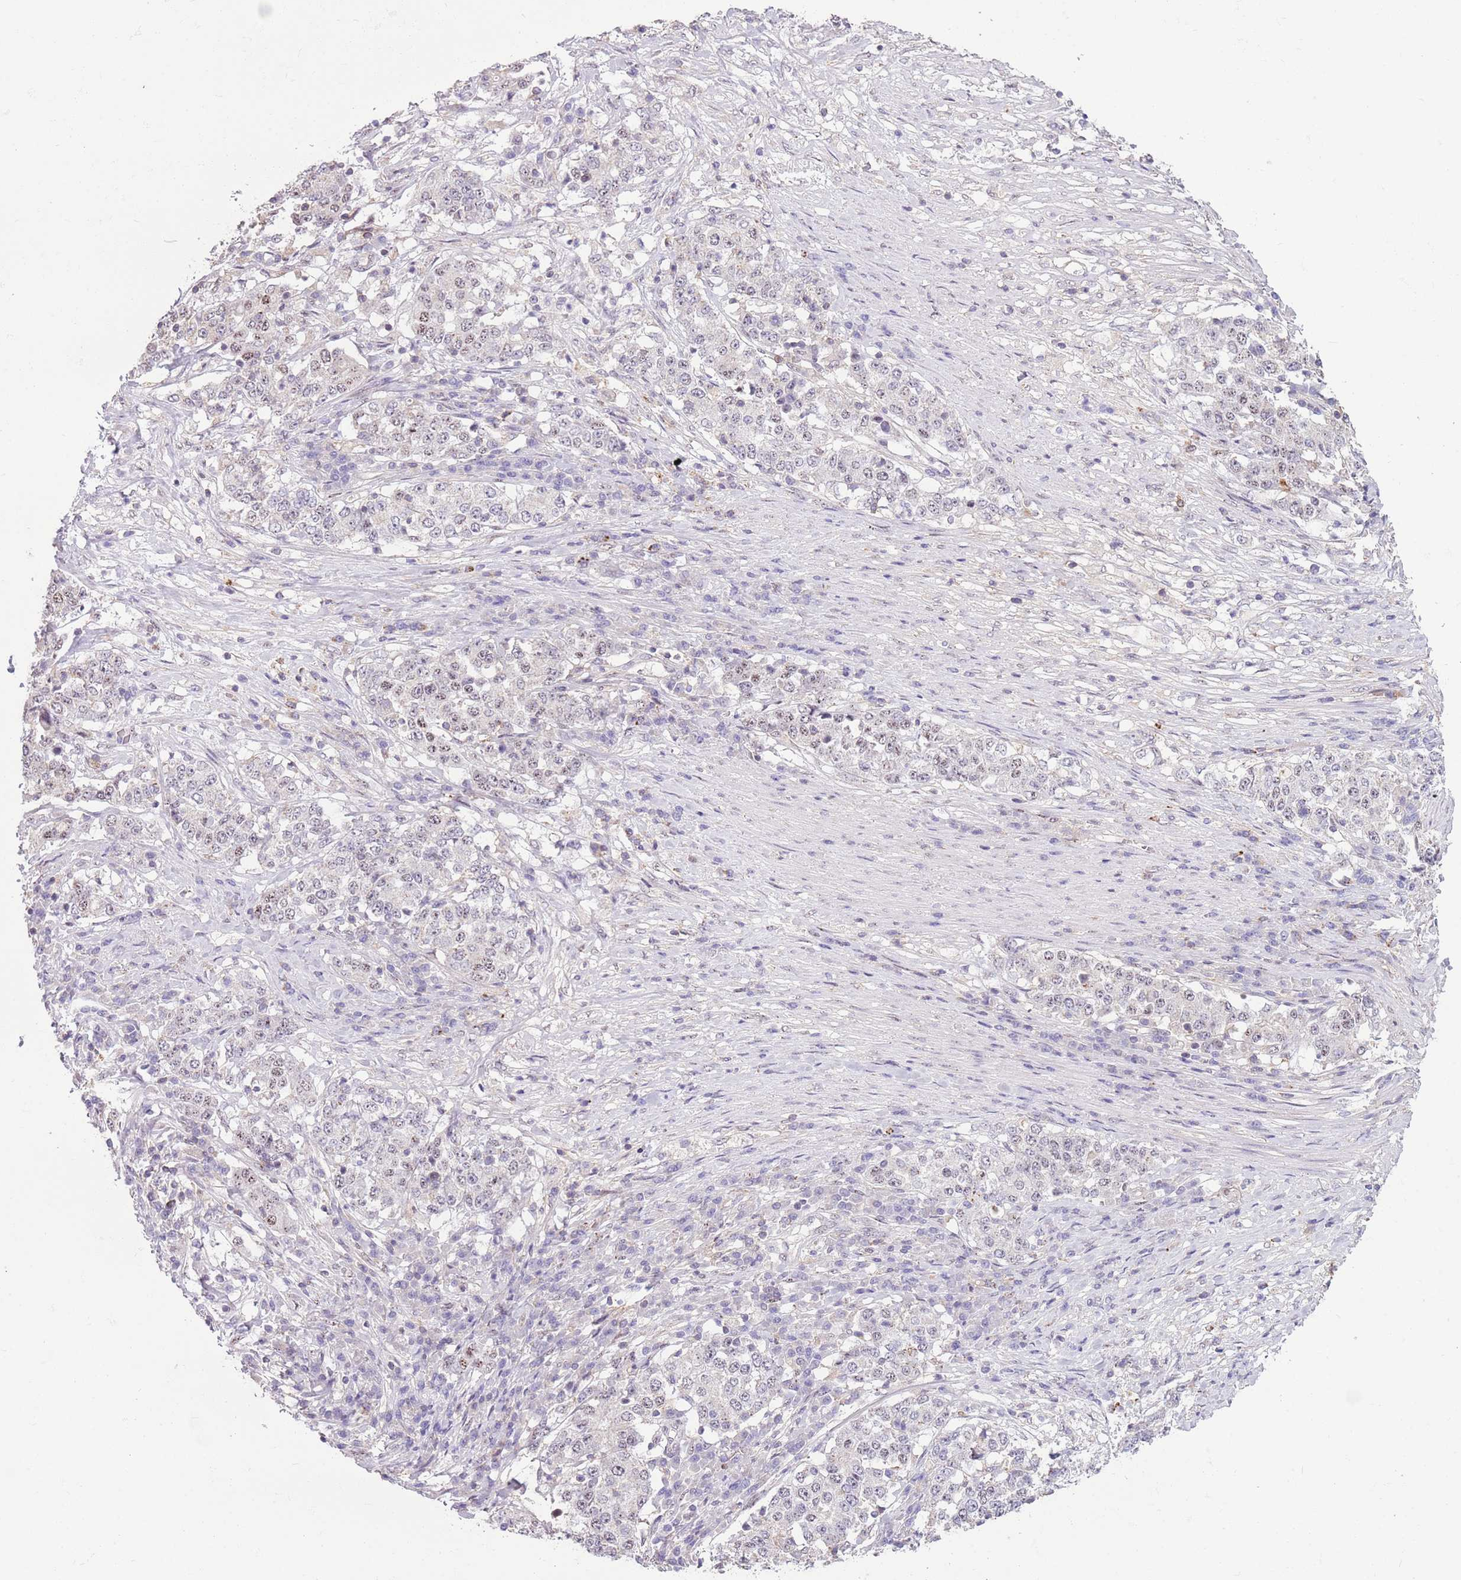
{"staining": {"intensity": "weak", "quantity": "<25%", "location": "nuclear"}, "tissue": "stomach cancer", "cell_type": "Tumor cells", "image_type": "cancer", "snomed": [{"axis": "morphology", "description": "Adenocarcinoma, NOS"}, {"axis": "topography", "description": "Stomach"}], "caption": "Immunohistochemistry histopathology image of neoplastic tissue: human adenocarcinoma (stomach) stained with DAB (3,3'-diaminobenzidine) demonstrates no significant protein expression in tumor cells. (Immunohistochemistry (ihc), brightfield microscopy, high magnification).", "gene": "CAPN9", "patient": {"sex": "male", "age": 59}}